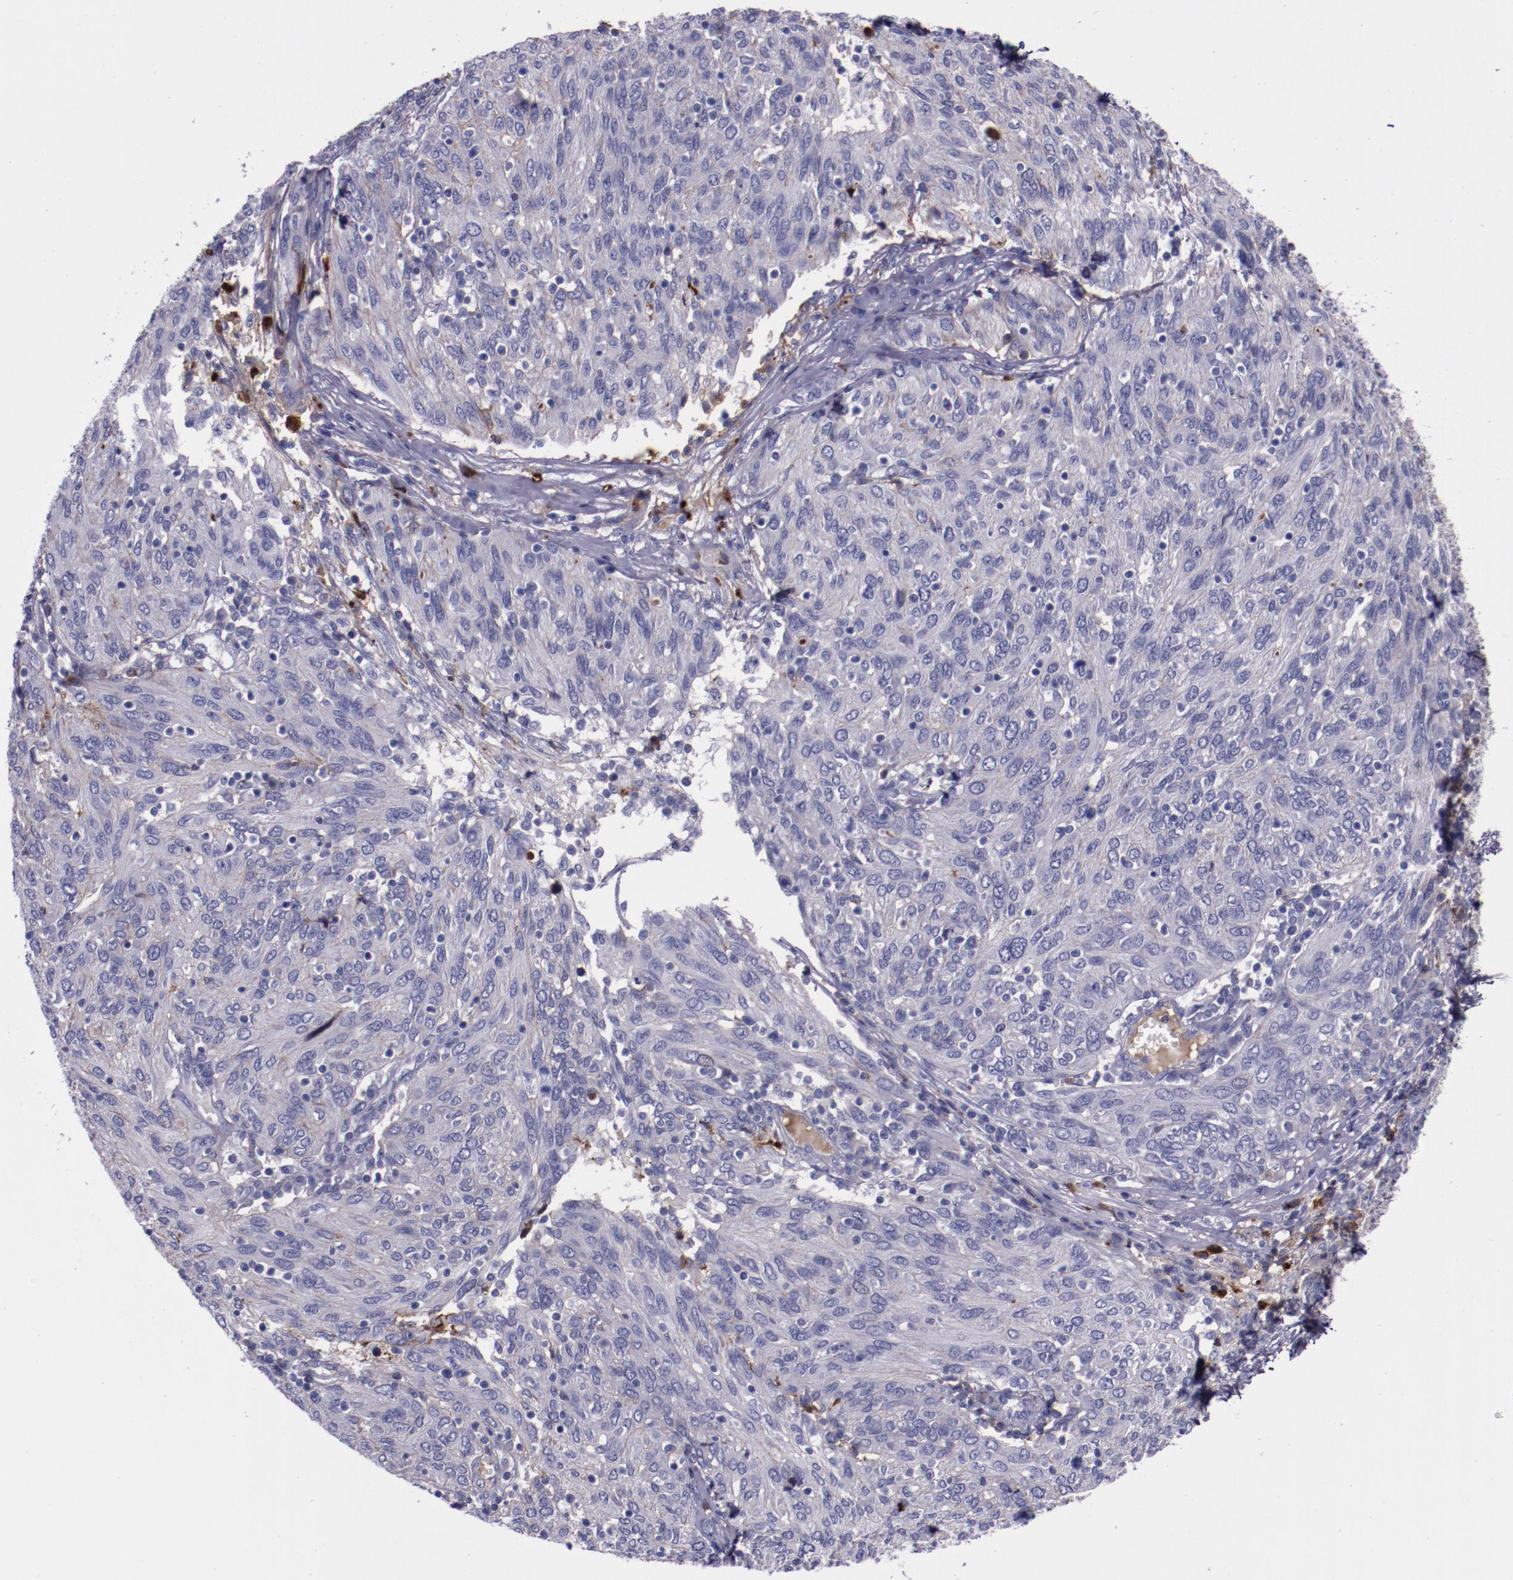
{"staining": {"intensity": "weak", "quantity": "25%-75%", "location": "cytoplasmic/membranous"}, "tissue": "ovarian cancer", "cell_type": "Tumor cells", "image_type": "cancer", "snomed": [{"axis": "morphology", "description": "Carcinoma, endometroid"}, {"axis": "topography", "description": "Ovary"}], "caption": "DAB (3,3'-diaminobenzidine) immunohistochemical staining of endometroid carcinoma (ovarian) displays weak cytoplasmic/membranous protein staining in approximately 25%-75% of tumor cells.", "gene": "APOH", "patient": {"sex": "female", "age": 50}}